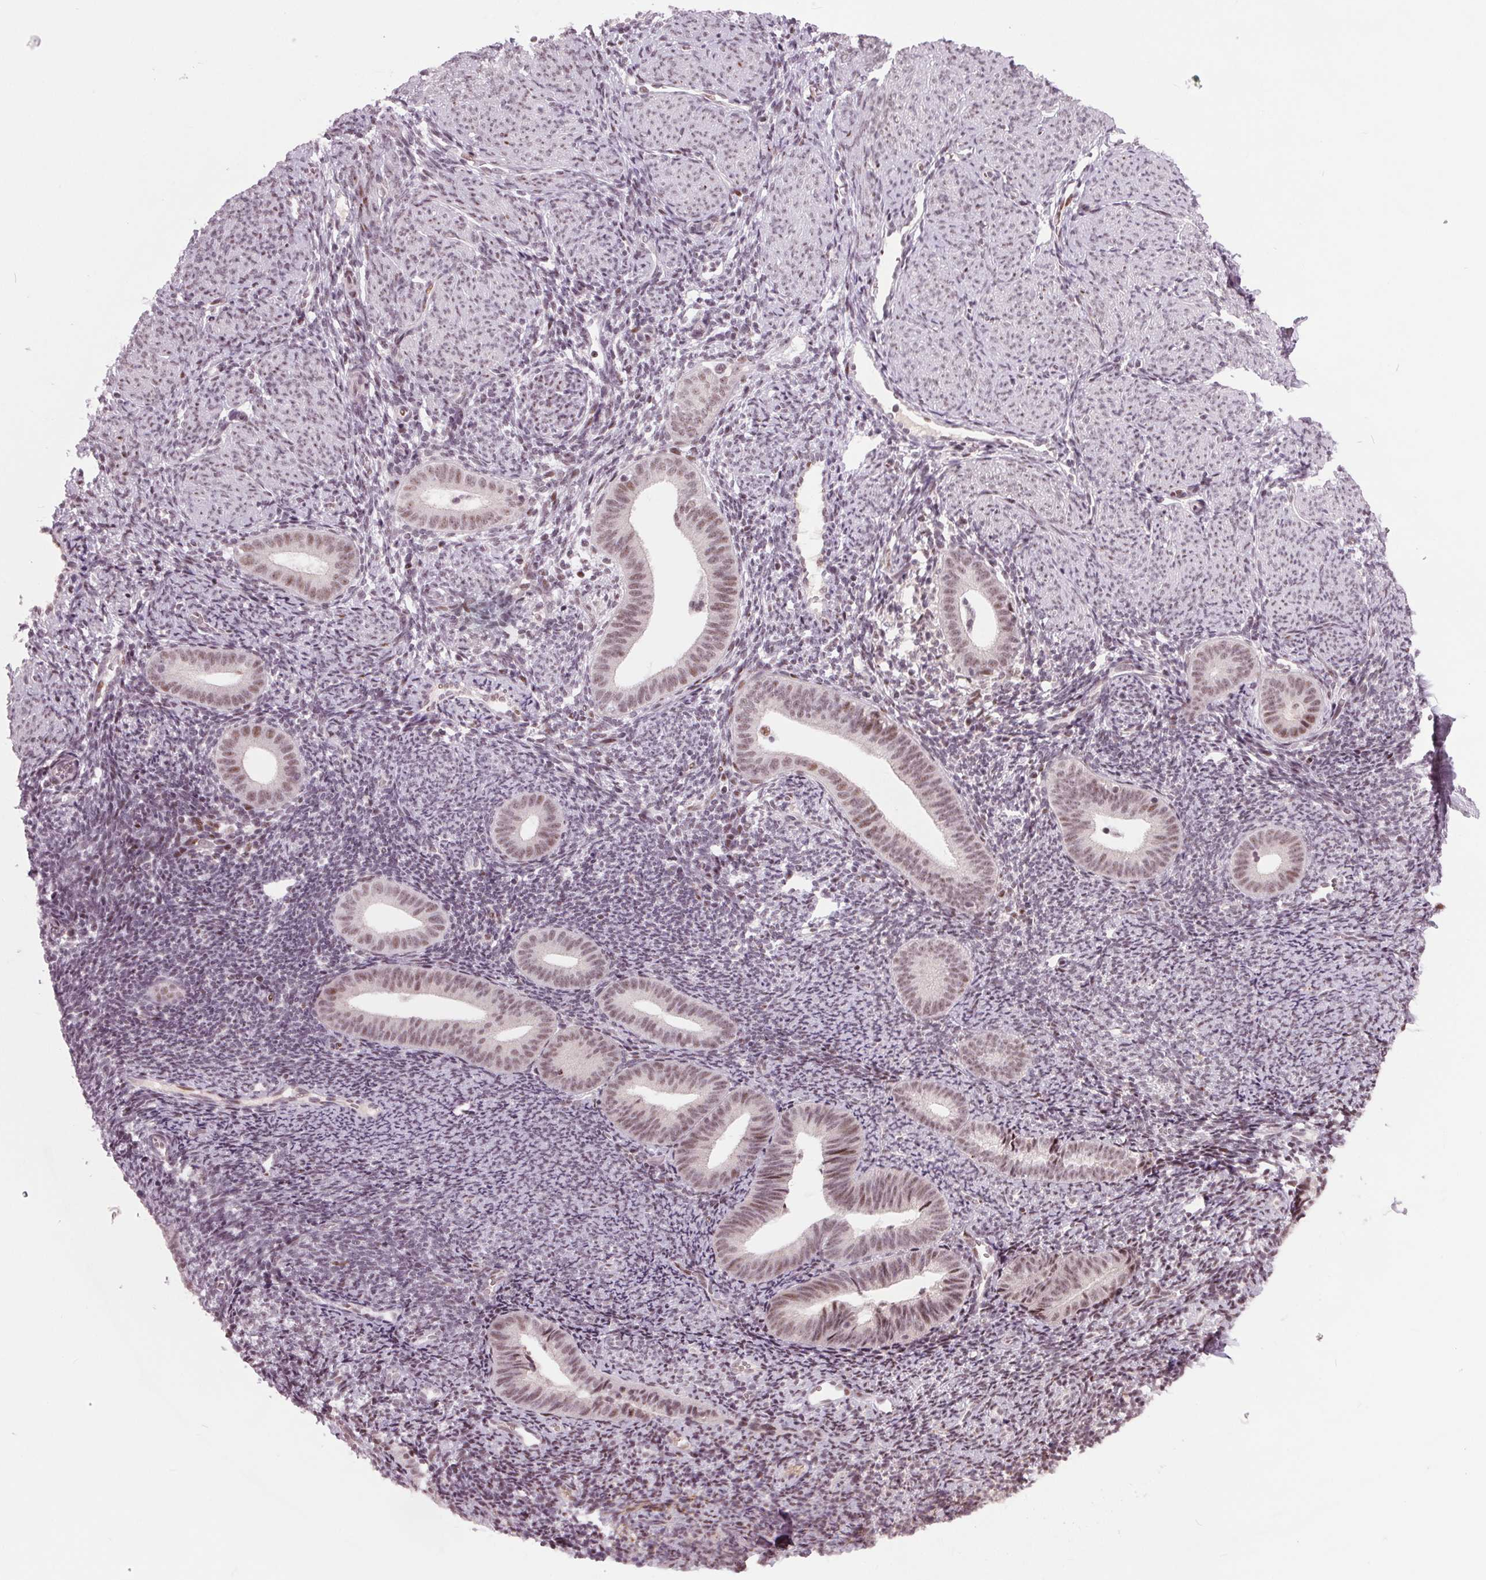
{"staining": {"intensity": "moderate", "quantity": "25%-75%", "location": "nuclear"}, "tissue": "endometrium", "cell_type": "Cells in endometrial stroma", "image_type": "normal", "snomed": [{"axis": "morphology", "description": "Normal tissue, NOS"}, {"axis": "topography", "description": "Endometrium"}], "caption": "Cells in endometrial stroma display moderate nuclear expression in approximately 25%-75% of cells in normal endometrium.", "gene": "TTC34", "patient": {"sex": "female", "age": 39}}